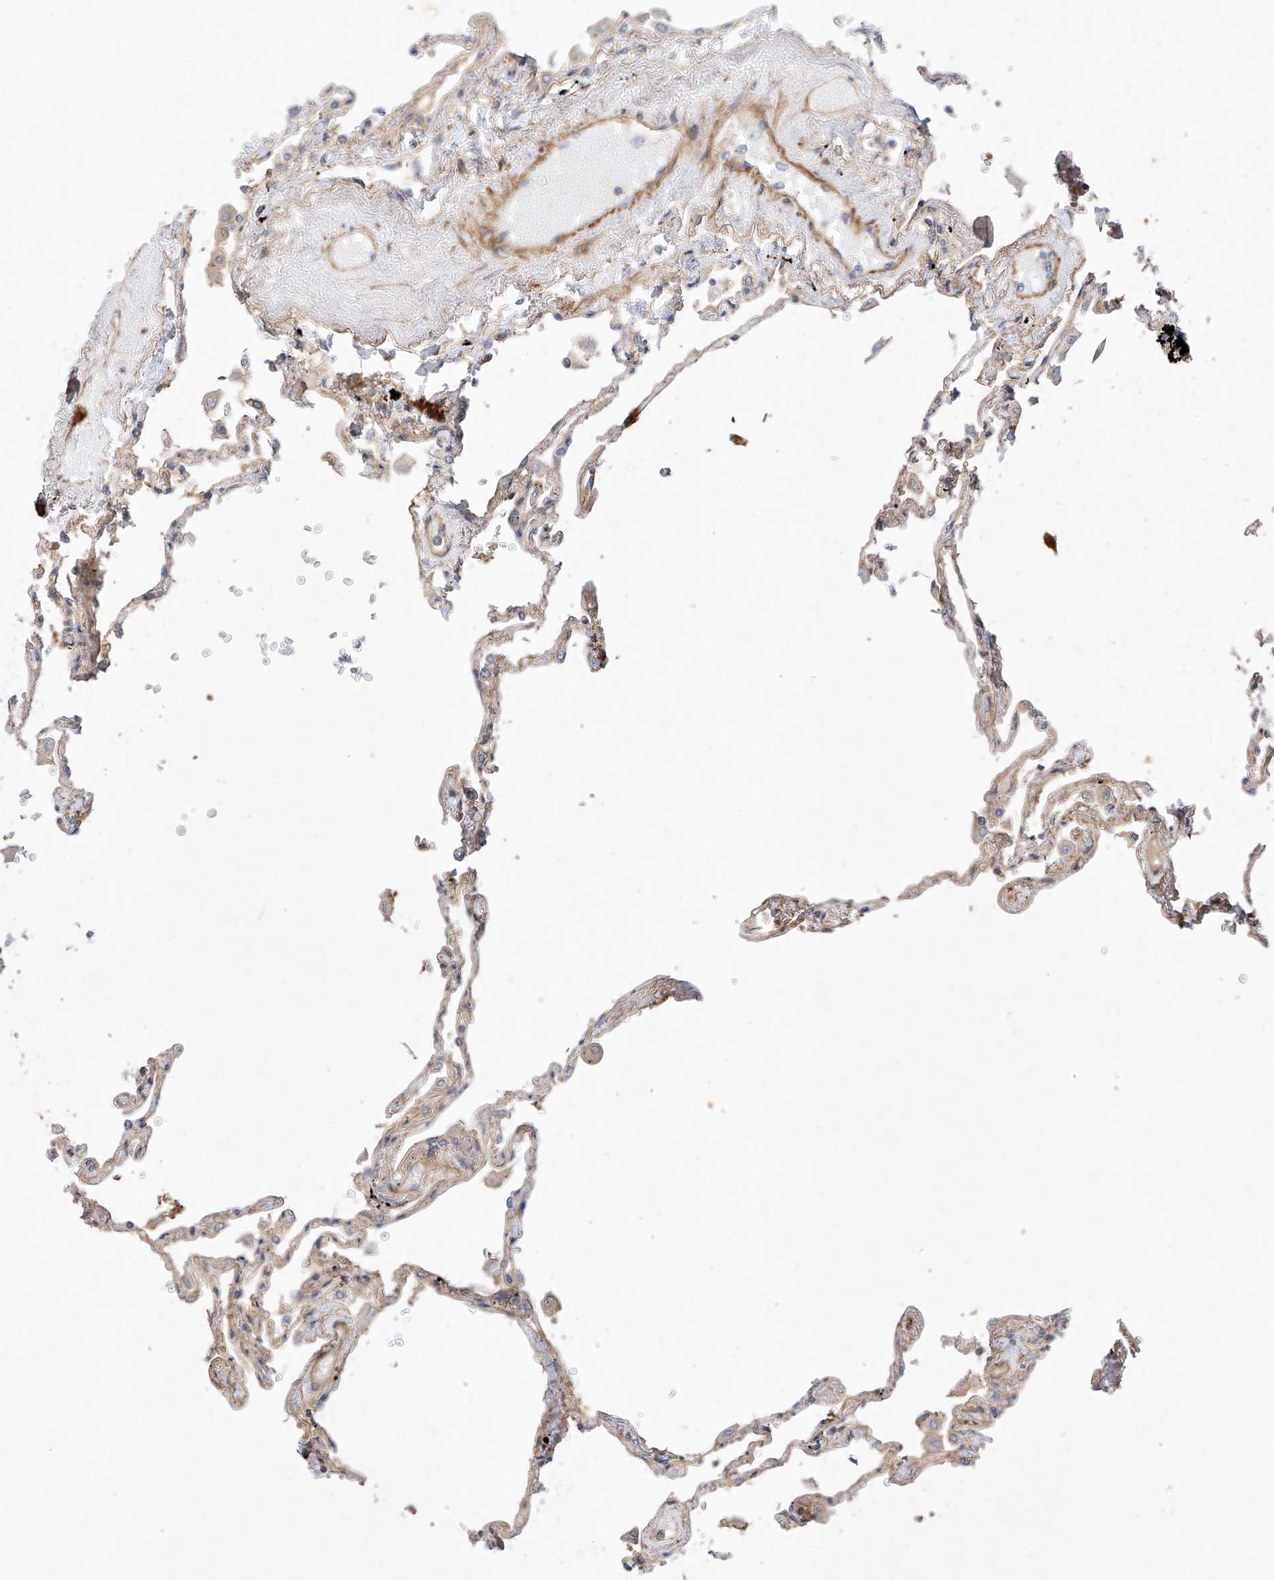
{"staining": {"intensity": "moderate", "quantity": "<25%", "location": "cytoplasmic/membranous"}, "tissue": "lung", "cell_type": "Alveolar cells", "image_type": "normal", "snomed": [{"axis": "morphology", "description": "Normal tissue, NOS"}, {"axis": "topography", "description": "Lung"}], "caption": "DAB immunohistochemical staining of normal lung demonstrates moderate cytoplasmic/membranous protein staining in approximately <25% of alveolar cells.", "gene": "RAB23", "patient": {"sex": "female", "age": 67}}